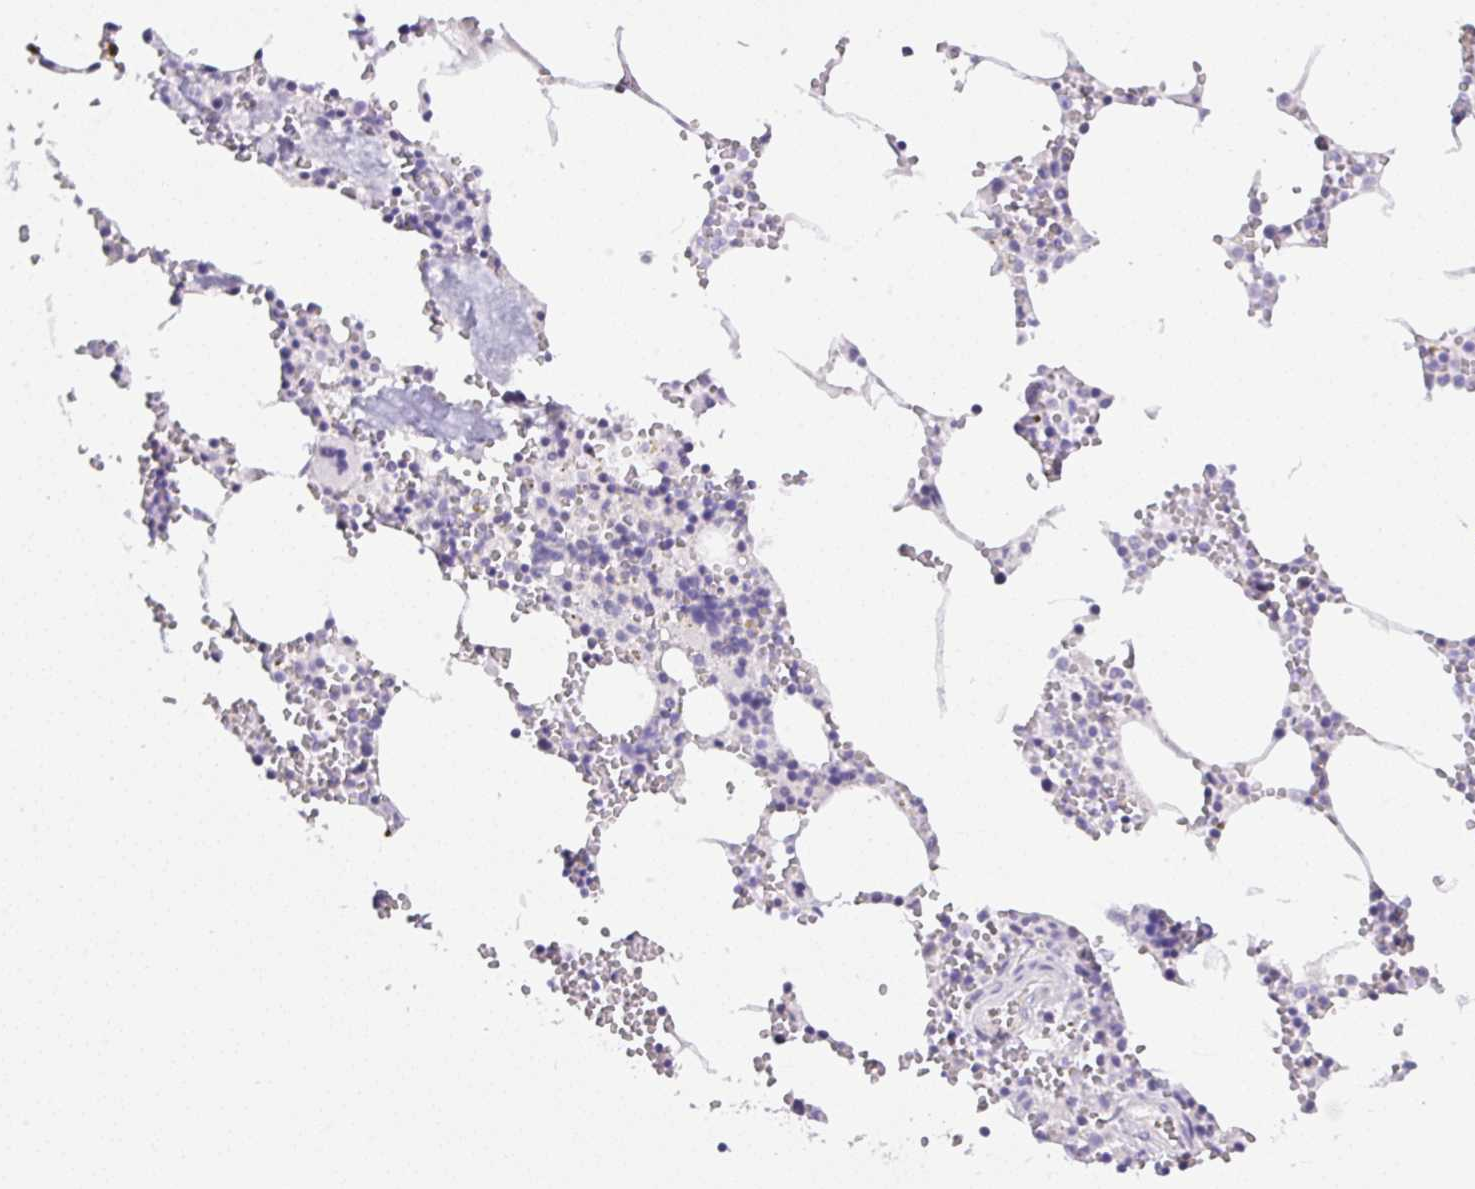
{"staining": {"intensity": "negative", "quantity": "none", "location": "none"}, "tissue": "bone marrow", "cell_type": "Hematopoietic cells", "image_type": "normal", "snomed": [{"axis": "morphology", "description": "Normal tissue, NOS"}, {"axis": "topography", "description": "Bone marrow"}], "caption": "A micrograph of bone marrow stained for a protein demonstrates no brown staining in hematopoietic cells. (DAB (3,3'-diaminobenzidine) immunohistochemistry visualized using brightfield microscopy, high magnification).", "gene": "CAMK2A", "patient": {"sex": "male", "age": 54}}